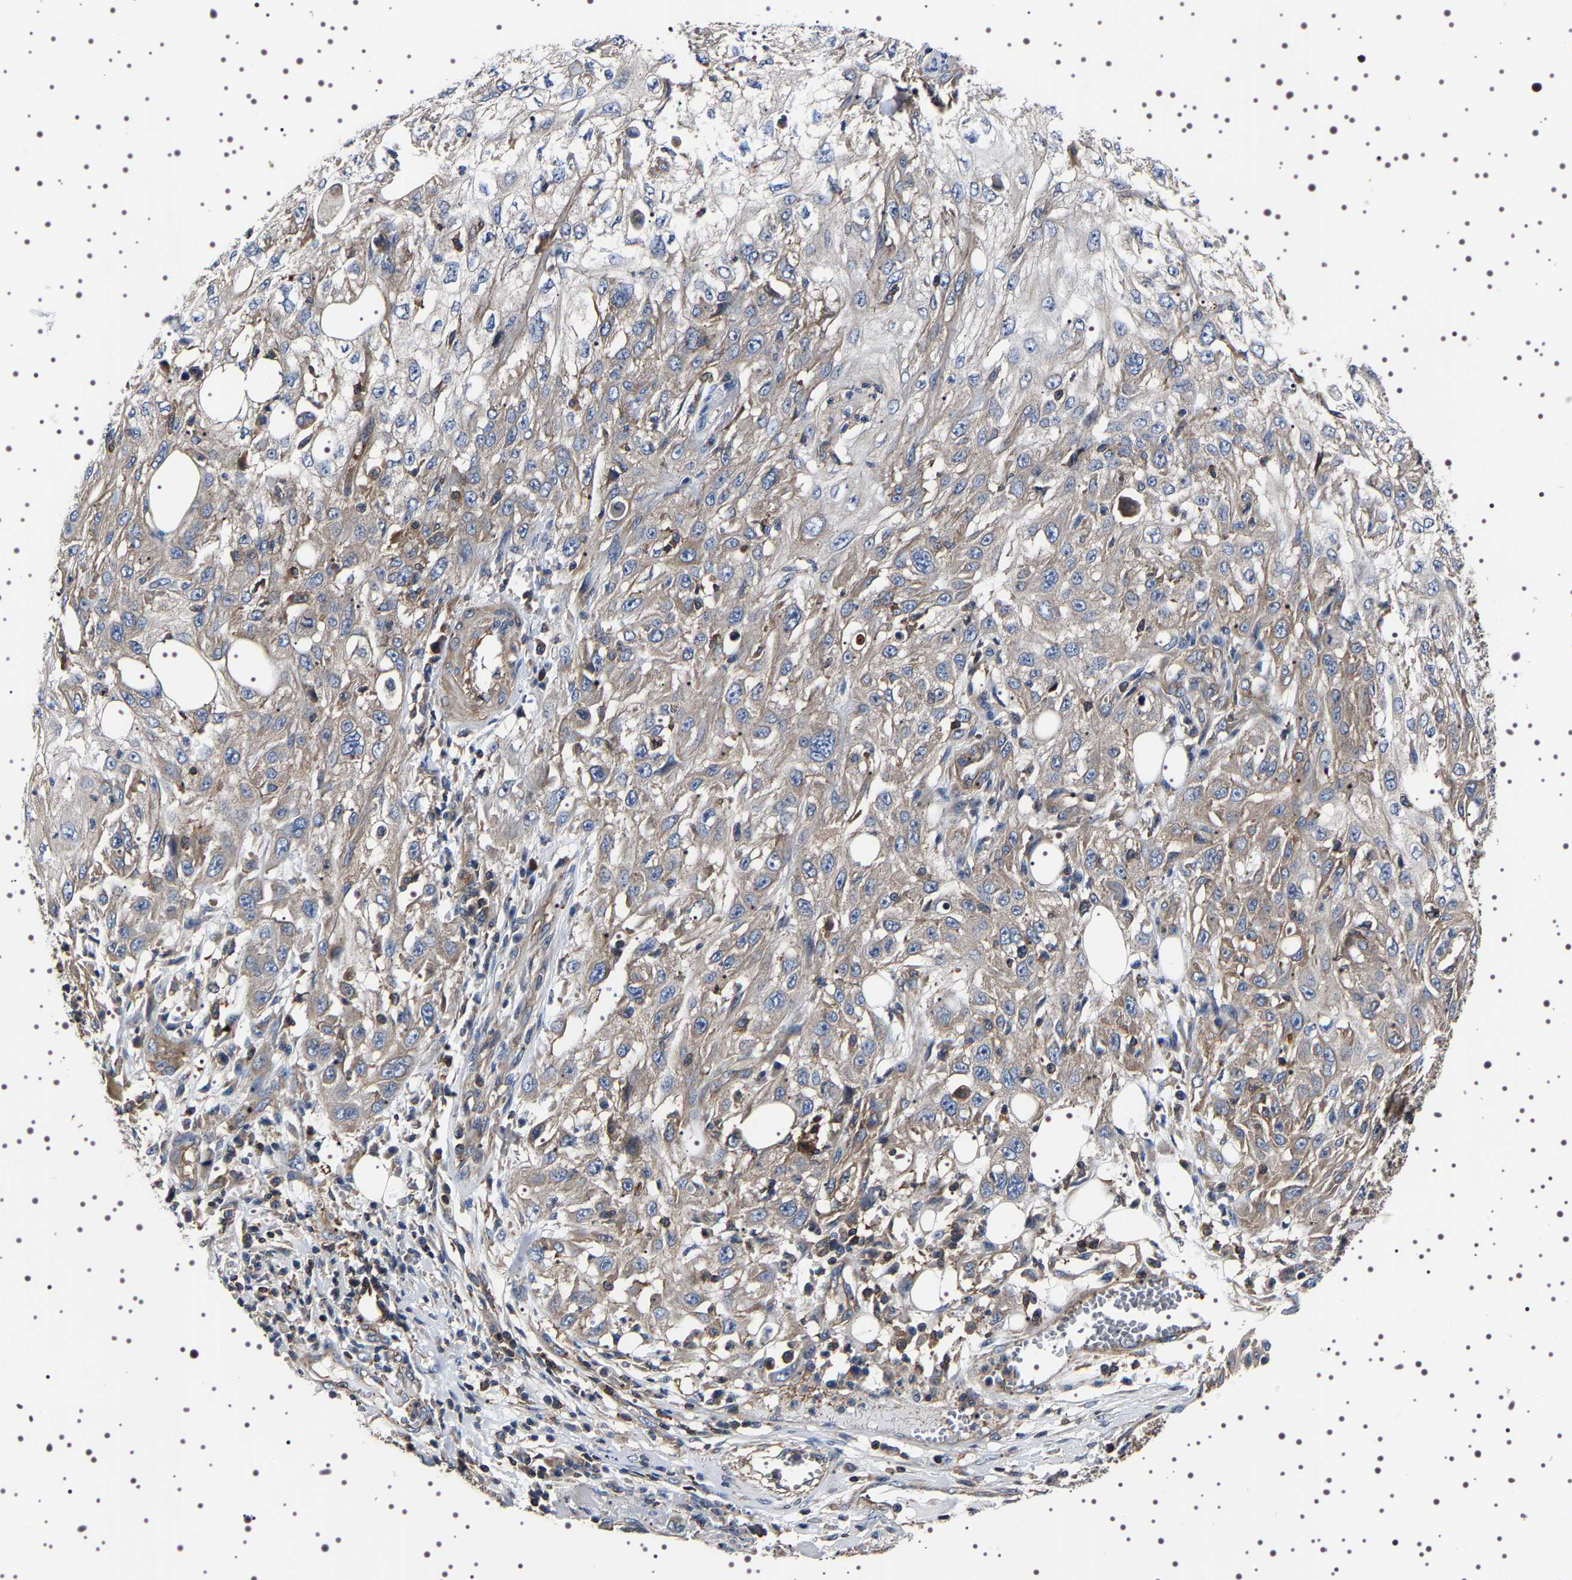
{"staining": {"intensity": "weak", "quantity": "<25%", "location": "cytoplasmic/membranous"}, "tissue": "skin cancer", "cell_type": "Tumor cells", "image_type": "cancer", "snomed": [{"axis": "morphology", "description": "Squamous cell carcinoma, NOS"}, {"axis": "topography", "description": "Skin"}], "caption": "Protein analysis of skin cancer shows no significant staining in tumor cells.", "gene": "WDR1", "patient": {"sex": "male", "age": 75}}